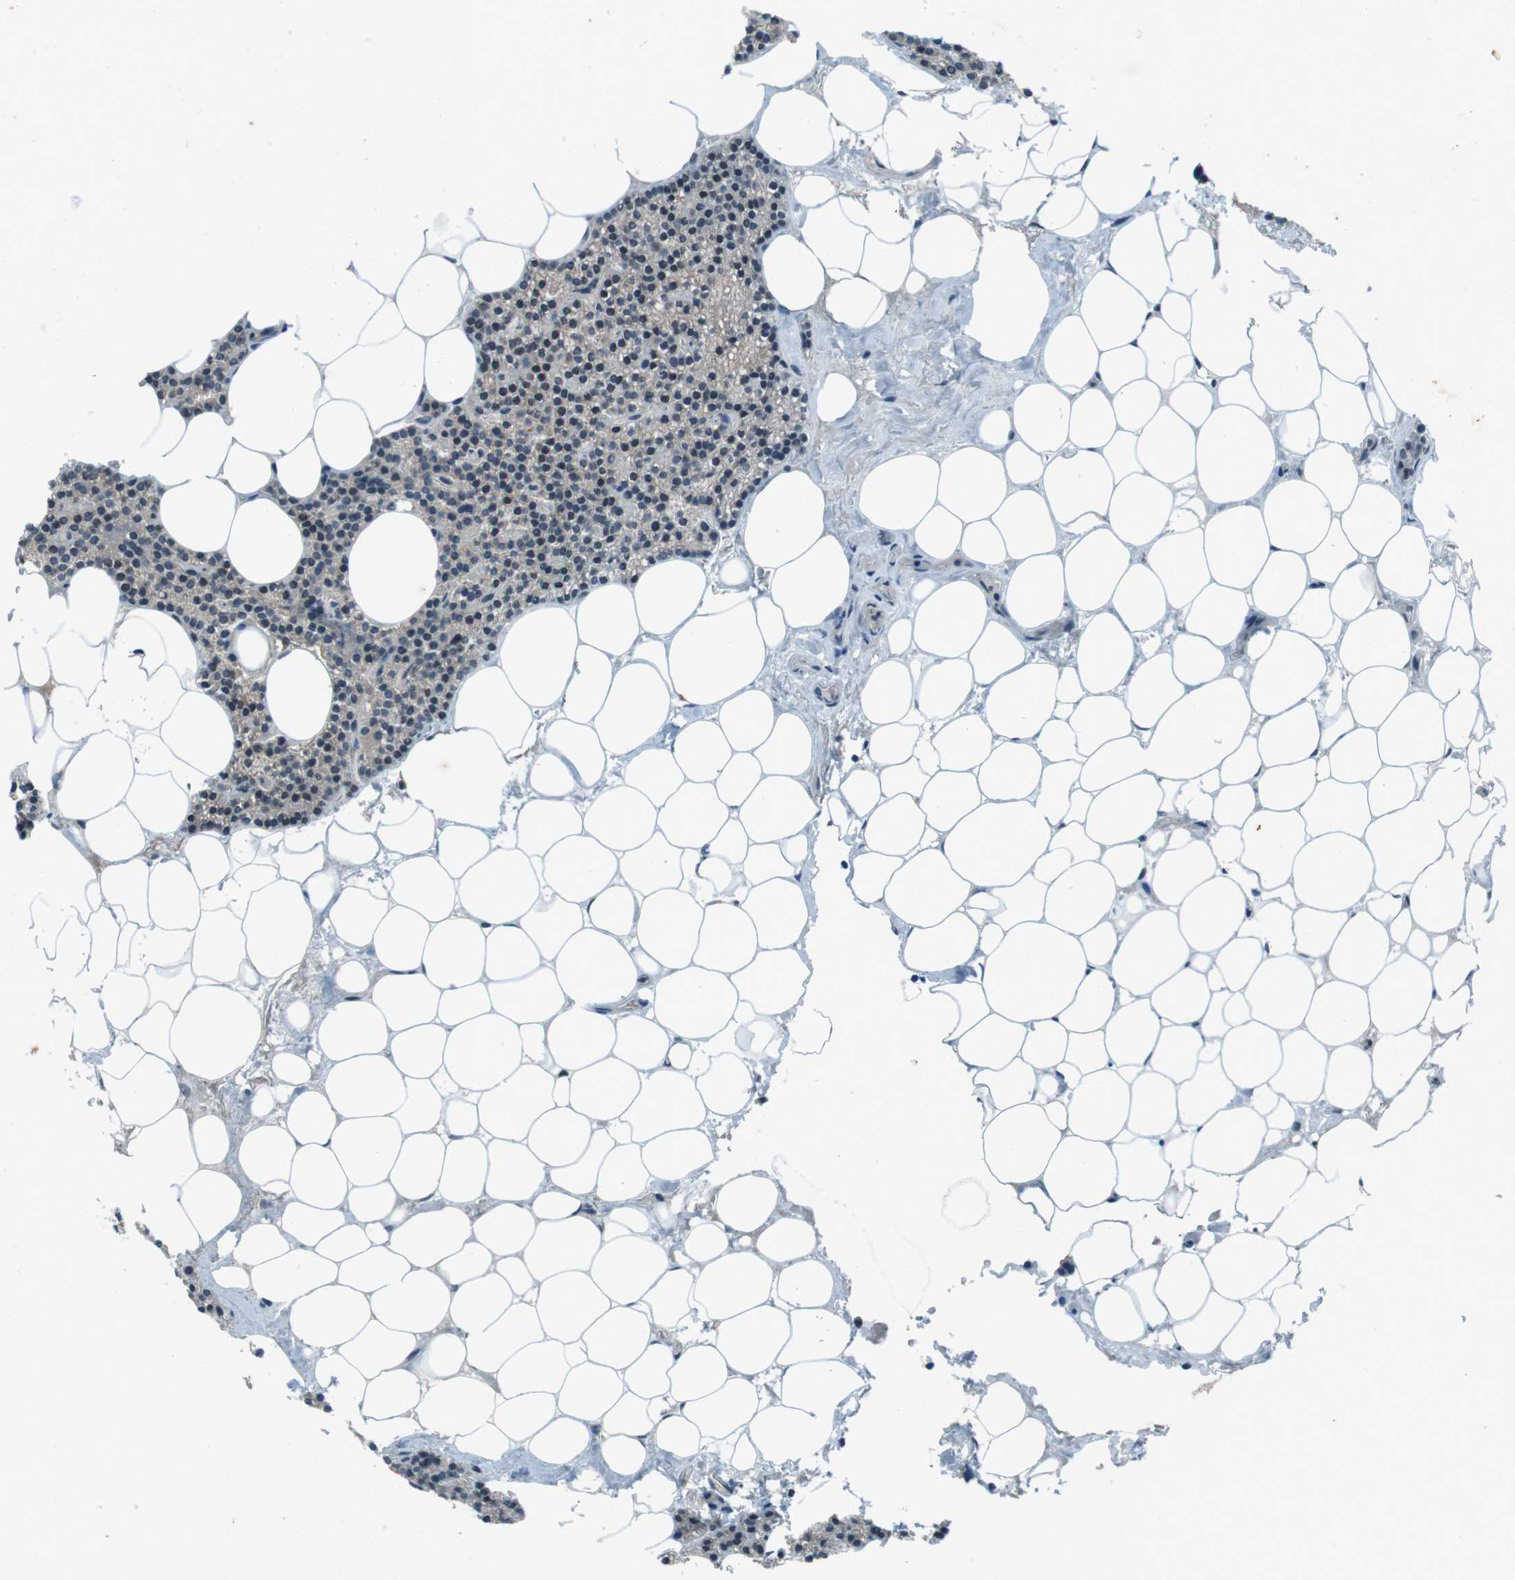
{"staining": {"intensity": "weak", "quantity": "25%-75%", "location": "cytoplasmic/membranous"}, "tissue": "parathyroid gland", "cell_type": "Glandular cells", "image_type": "normal", "snomed": [{"axis": "morphology", "description": "Normal tissue, NOS"}, {"axis": "morphology", "description": "Adenoma, NOS"}, {"axis": "topography", "description": "Parathyroid gland"}], "caption": "The micrograph displays staining of benign parathyroid gland, revealing weak cytoplasmic/membranous protein expression (brown color) within glandular cells.", "gene": "ZYX", "patient": {"sex": "female", "age": 51}}